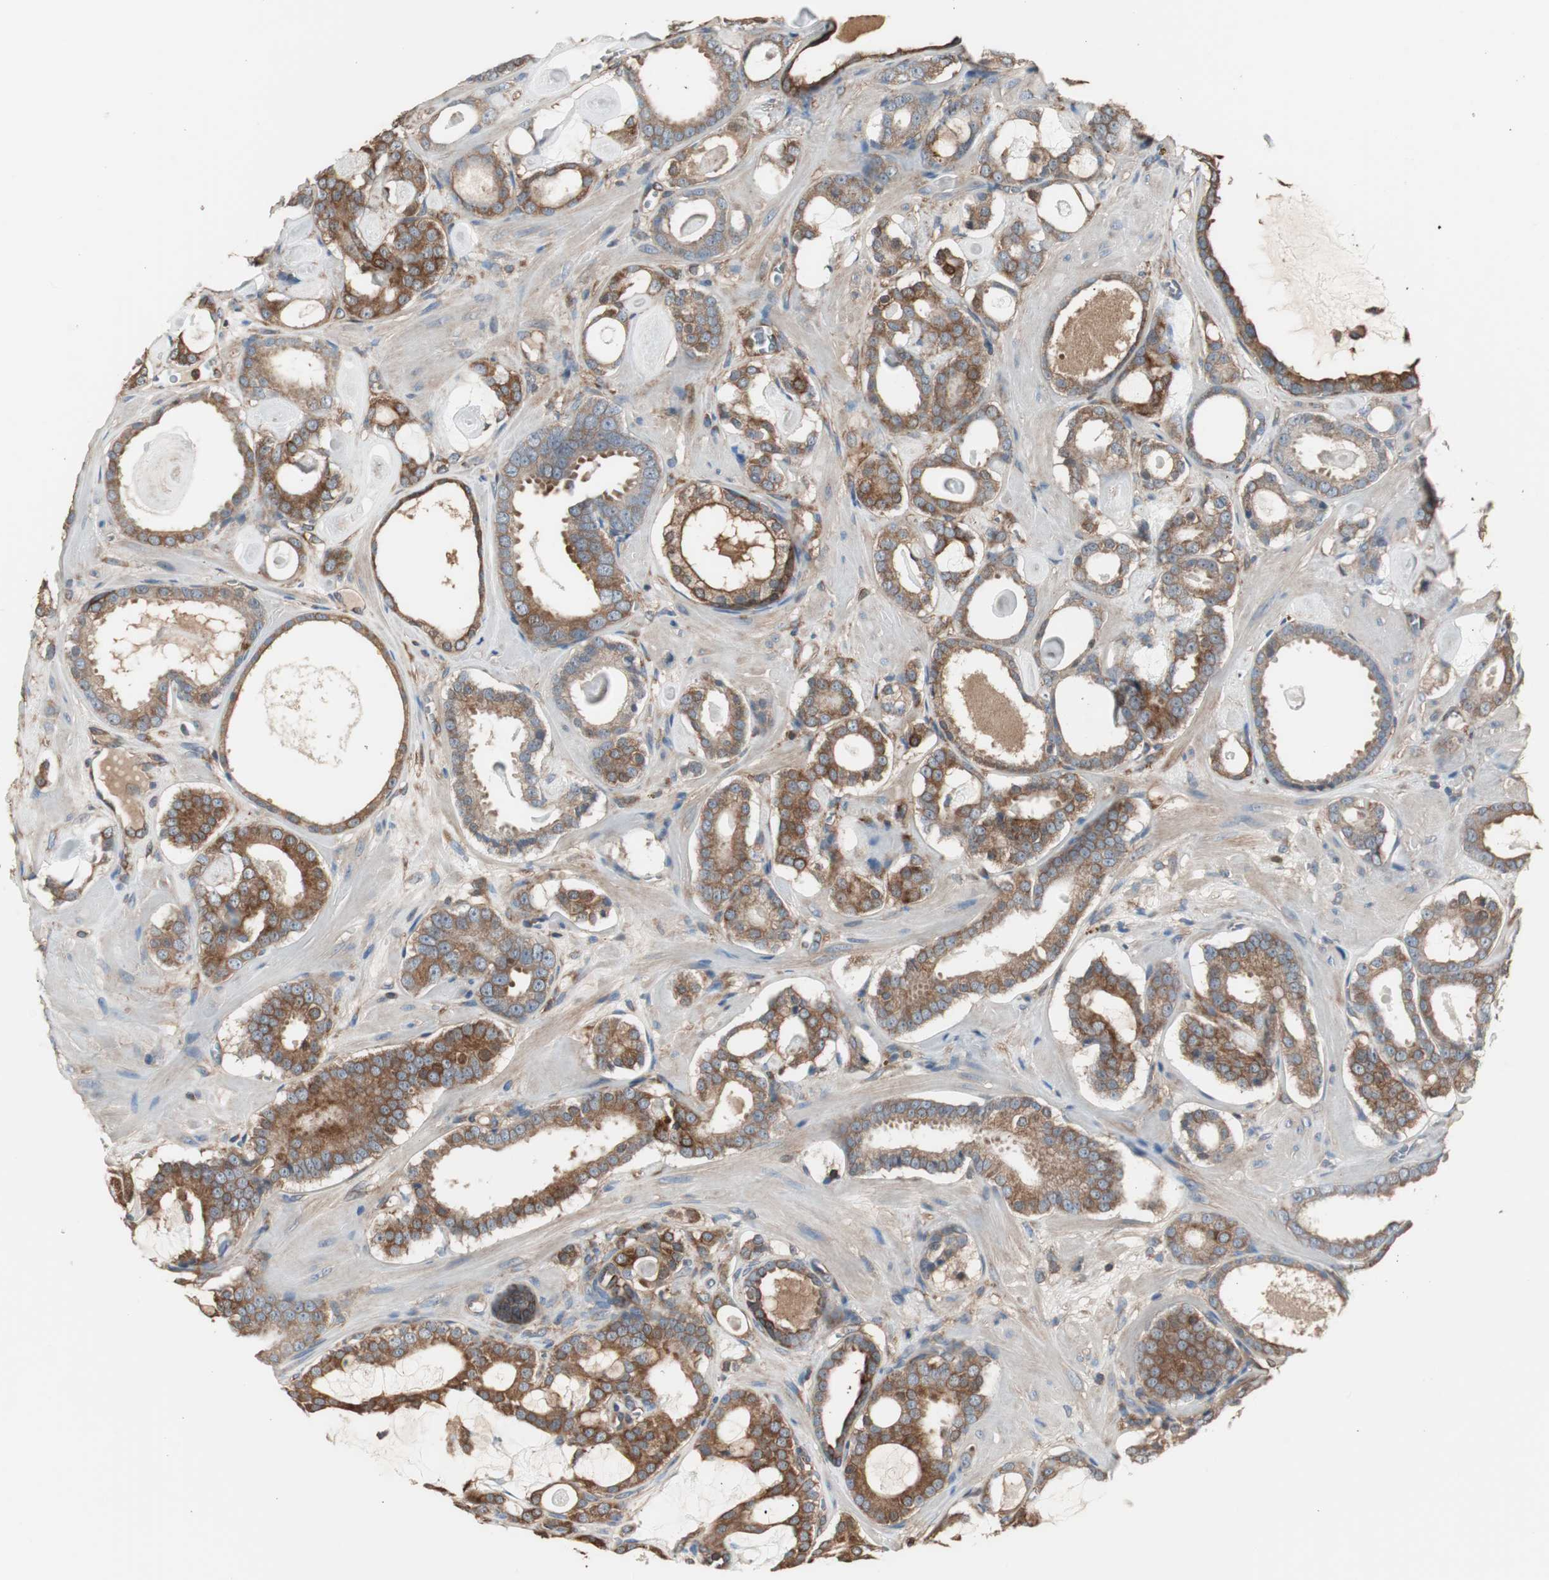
{"staining": {"intensity": "strong", "quantity": ">75%", "location": "cytoplasmic/membranous"}, "tissue": "prostate cancer", "cell_type": "Tumor cells", "image_type": "cancer", "snomed": [{"axis": "morphology", "description": "Adenocarcinoma, Low grade"}, {"axis": "topography", "description": "Prostate"}], "caption": "This image exhibits immunohistochemistry staining of human prostate low-grade adenocarcinoma, with high strong cytoplasmic/membranous expression in about >75% of tumor cells.", "gene": "CAPNS1", "patient": {"sex": "male", "age": 57}}